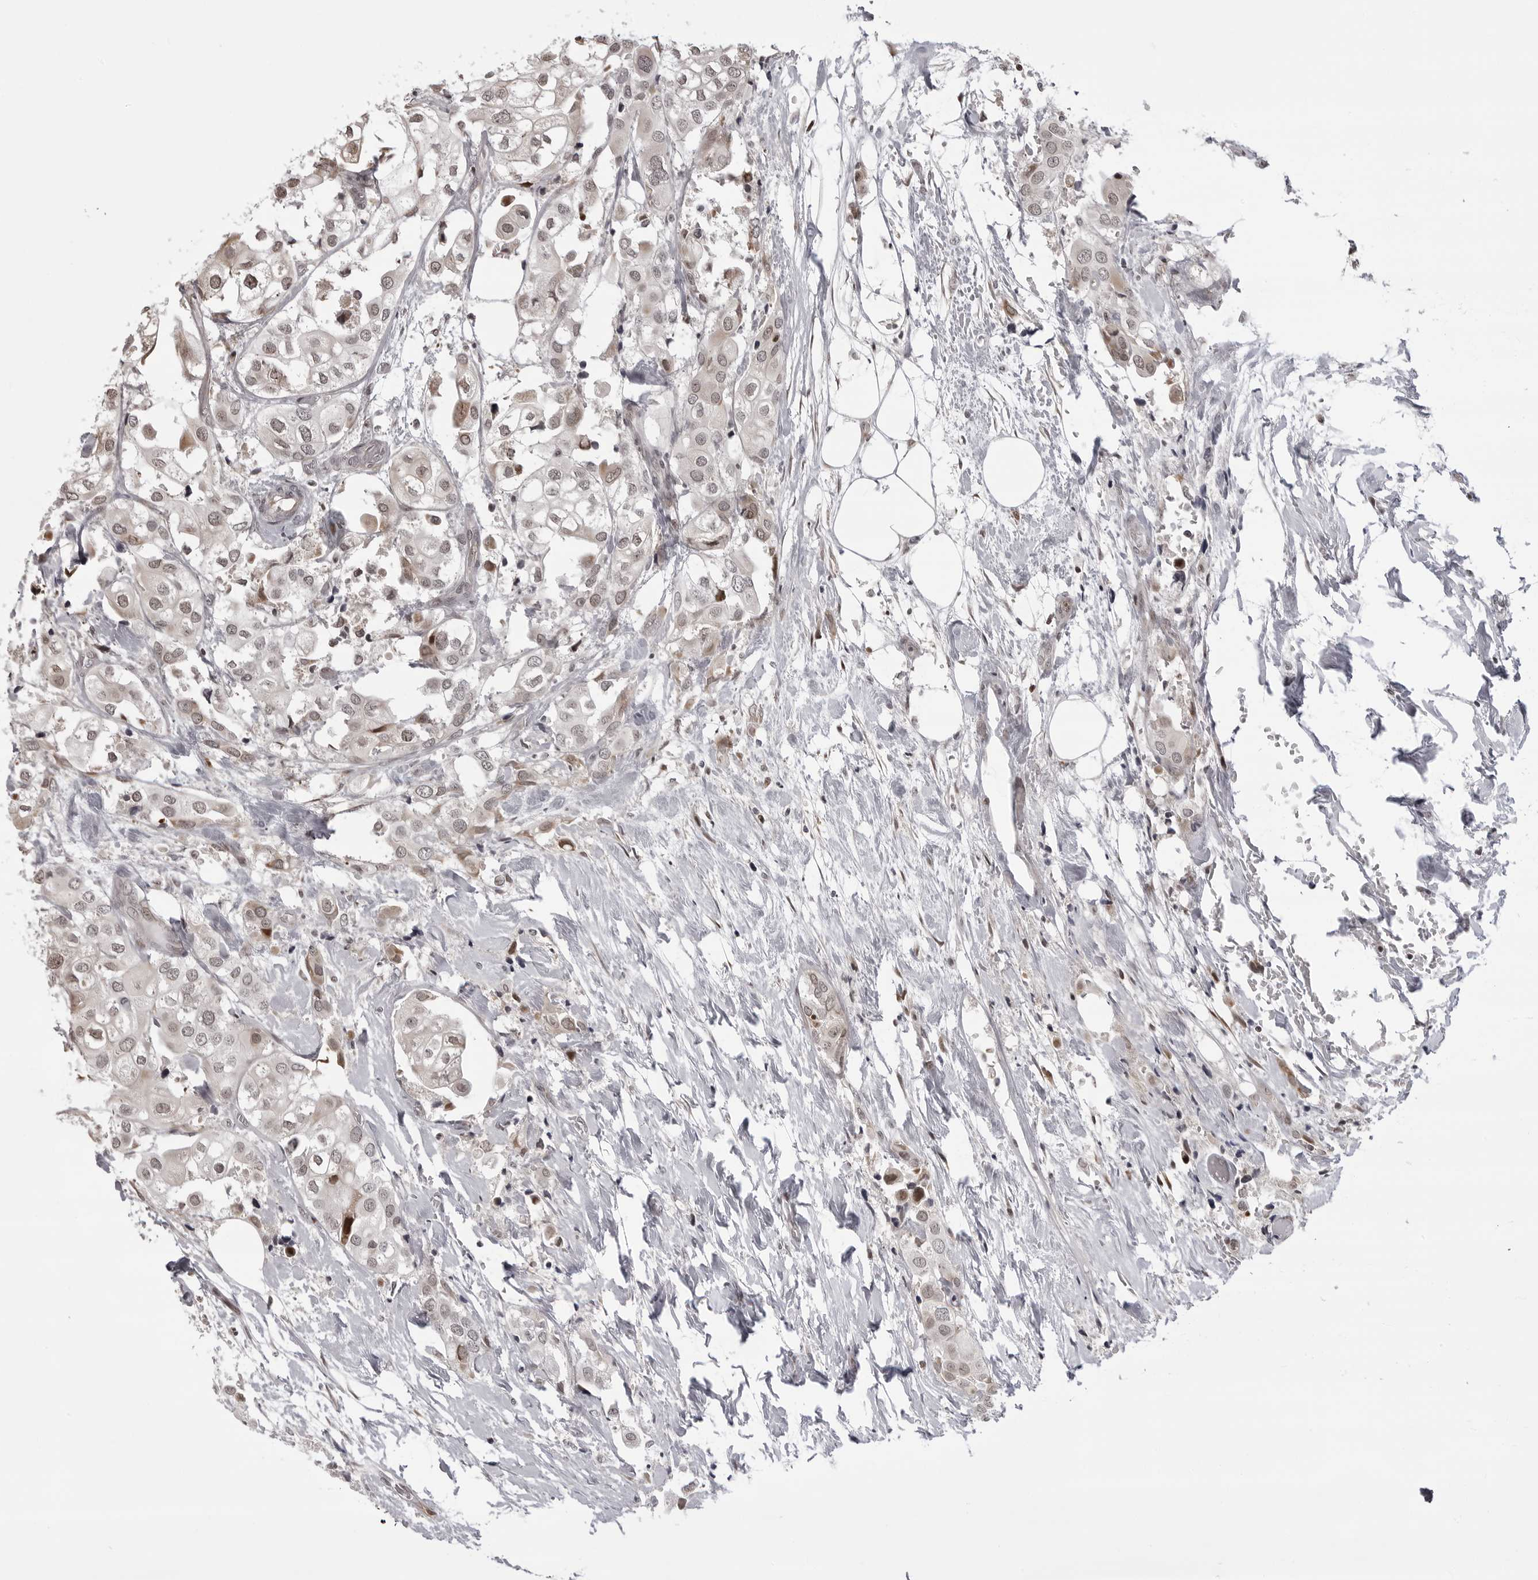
{"staining": {"intensity": "weak", "quantity": "<25%", "location": "nuclear"}, "tissue": "urothelial cancer", "cell_type": "Tumor cells", "image_type": "cancer", "snomed": [{"axis": "morphology", "description": "Urothelial carcinoma, High grade"}, {"axis": "topography", "description": "Urinary bladder"}], "caption": "Urothelial cancer was stained to show a protein in brown. There is no significant positivity in tumor cells. (Immunohistochemistry, brightfield microscopy, high magnification).", "gene": "PHF3", "patient": {"sex": "male", "age": 64}}